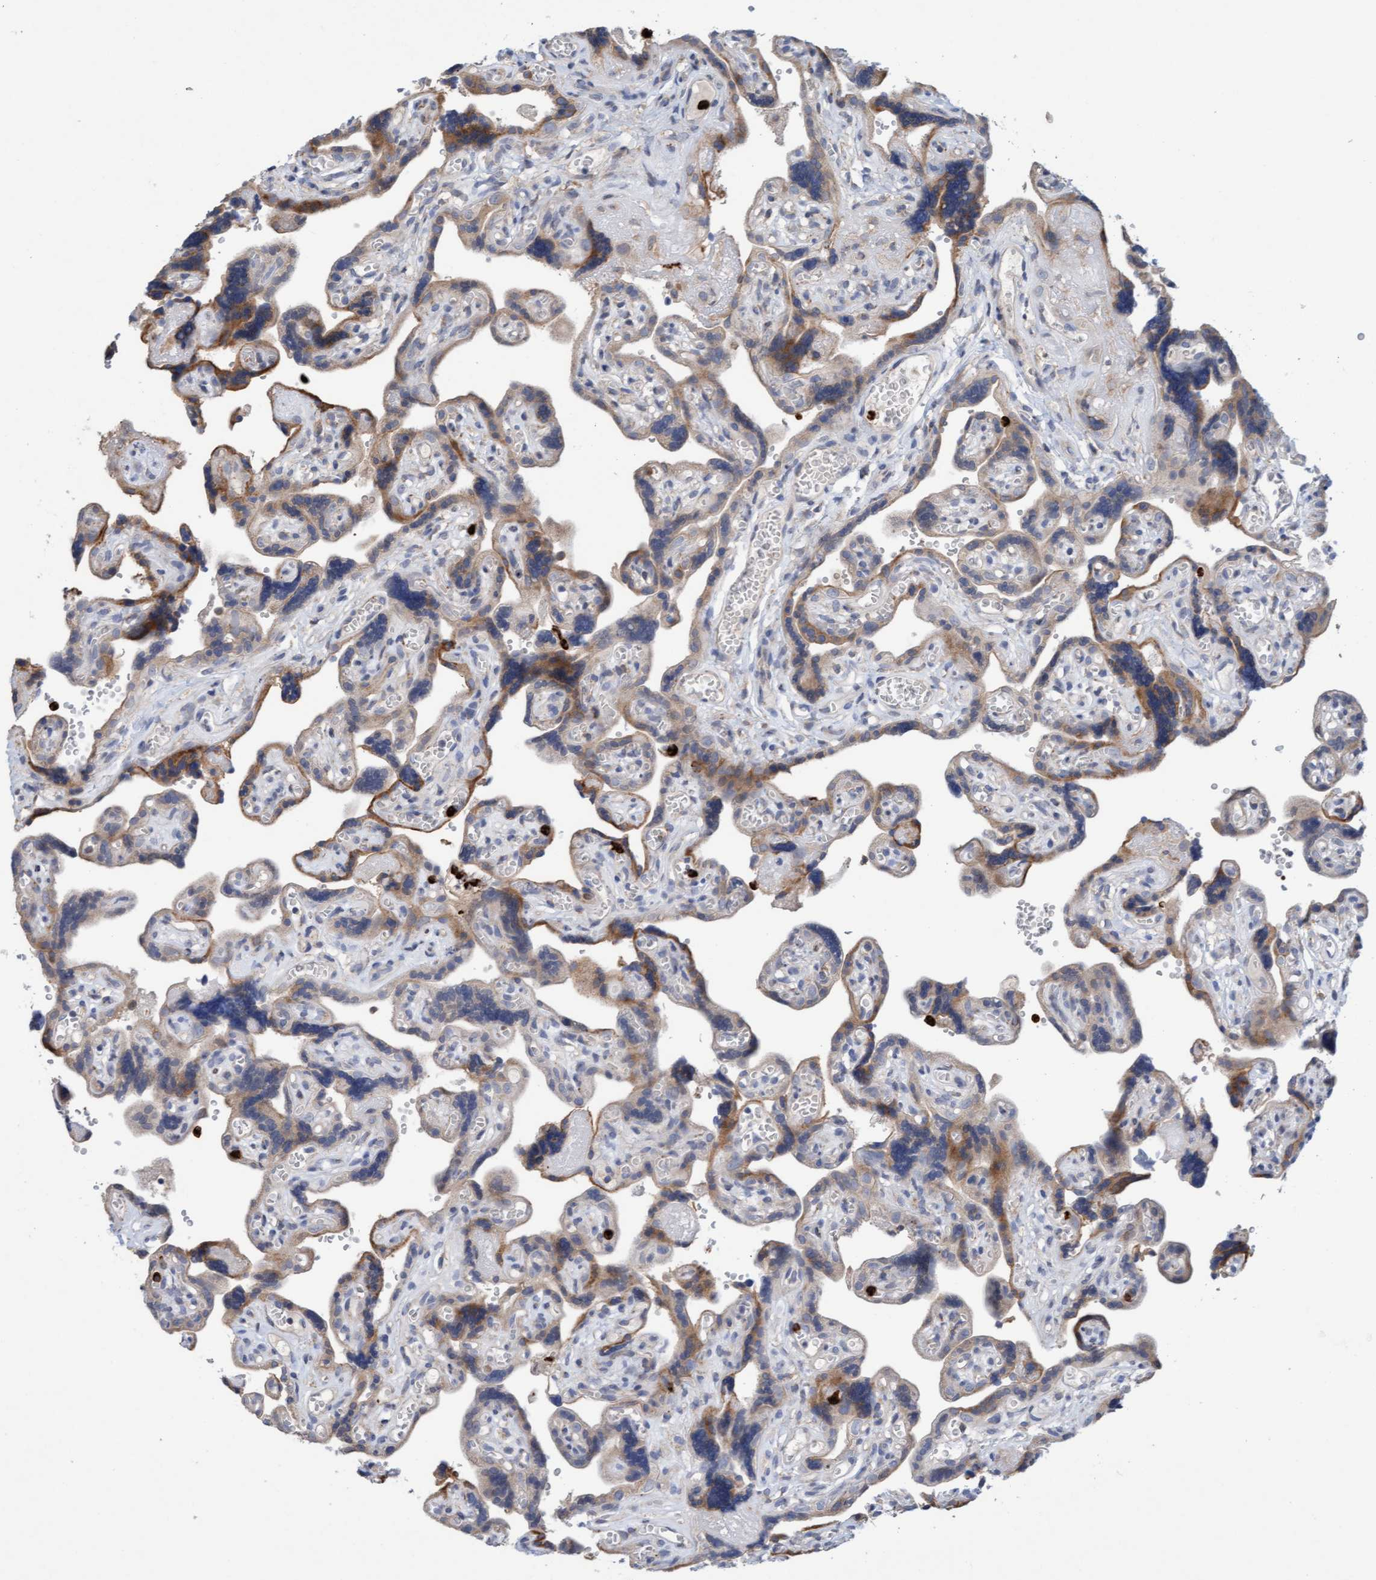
{"staining": {"intensity": "moderate", "quantity": ">75%", "location": "cytoplasmic/membranous"}, "tissue": "placenta", "cell_type": "Trophoblastic cells", "image_type": "normal", "snomed": [{"axis": "morphology", "description": "Normal tissue, NOS"}, {"axis": "topography", "description": "Placenta"}], "caption": "An immunohistochemistry micrograph of normal tissue is shown. Protein staining in brown labels moderate cytoplasmic/membranous positivity in placenta within trophoblastic cells. (DAB IHC with brightfield microscopy, high magnification).", "gene": "MMP8", "patient": {"sex": "female", "age": 30}}